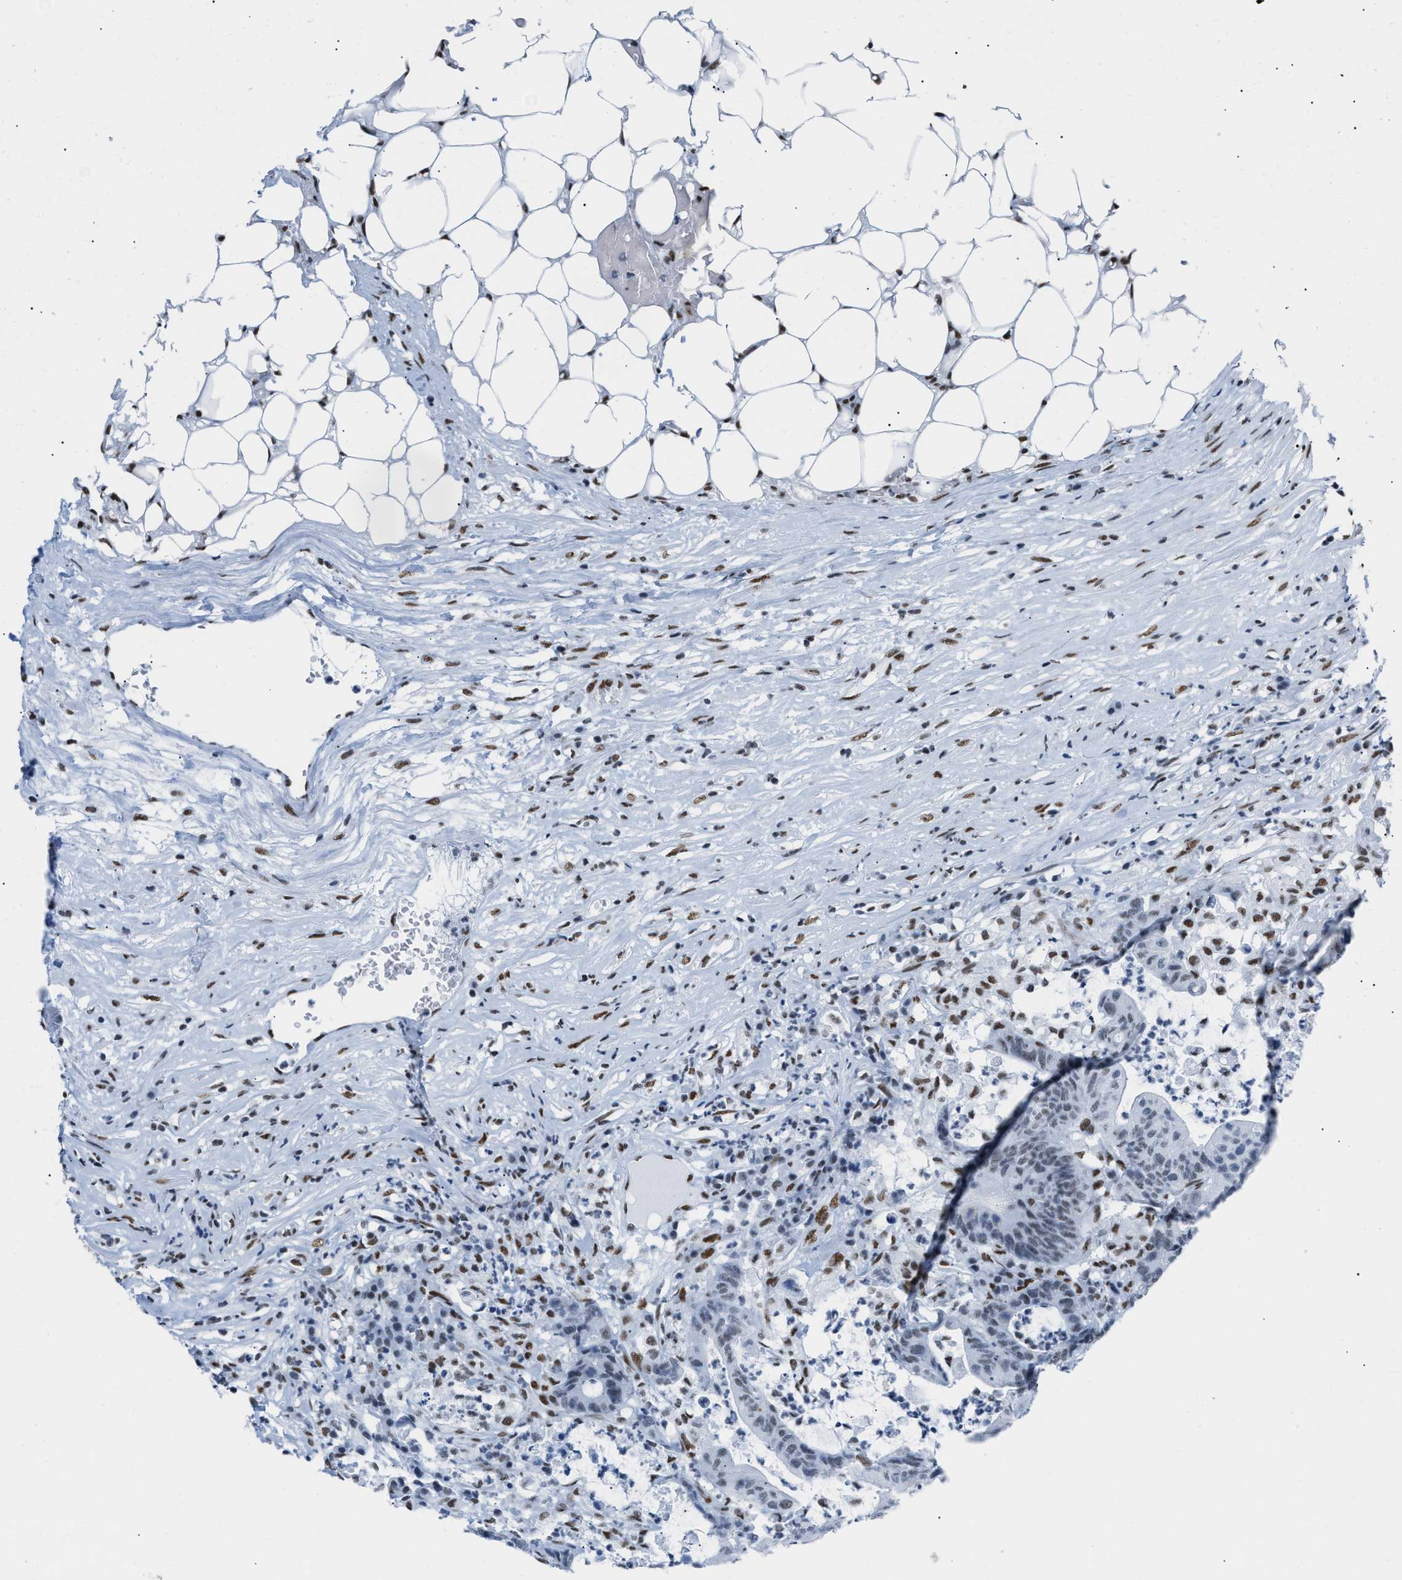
{"staining": {"intensity": "weak", "quantity": "<25%", "location": "nuclear"}, "tissue": "colorectal cancer", "cell_type": "Tumor cells", "image_type": "cancer", "snomed": [{"axis": "morphology", "description": "Adenocarcinoma, NOS"}, {"axis": "topography", "description": "Colon"}], "caption": "Immunohistochemical staining of human colorectal cancer demonstrates no significant staining in tumor cells.", "gene": "CCAR2", "patient": {"sex": "female", "age": 84}}